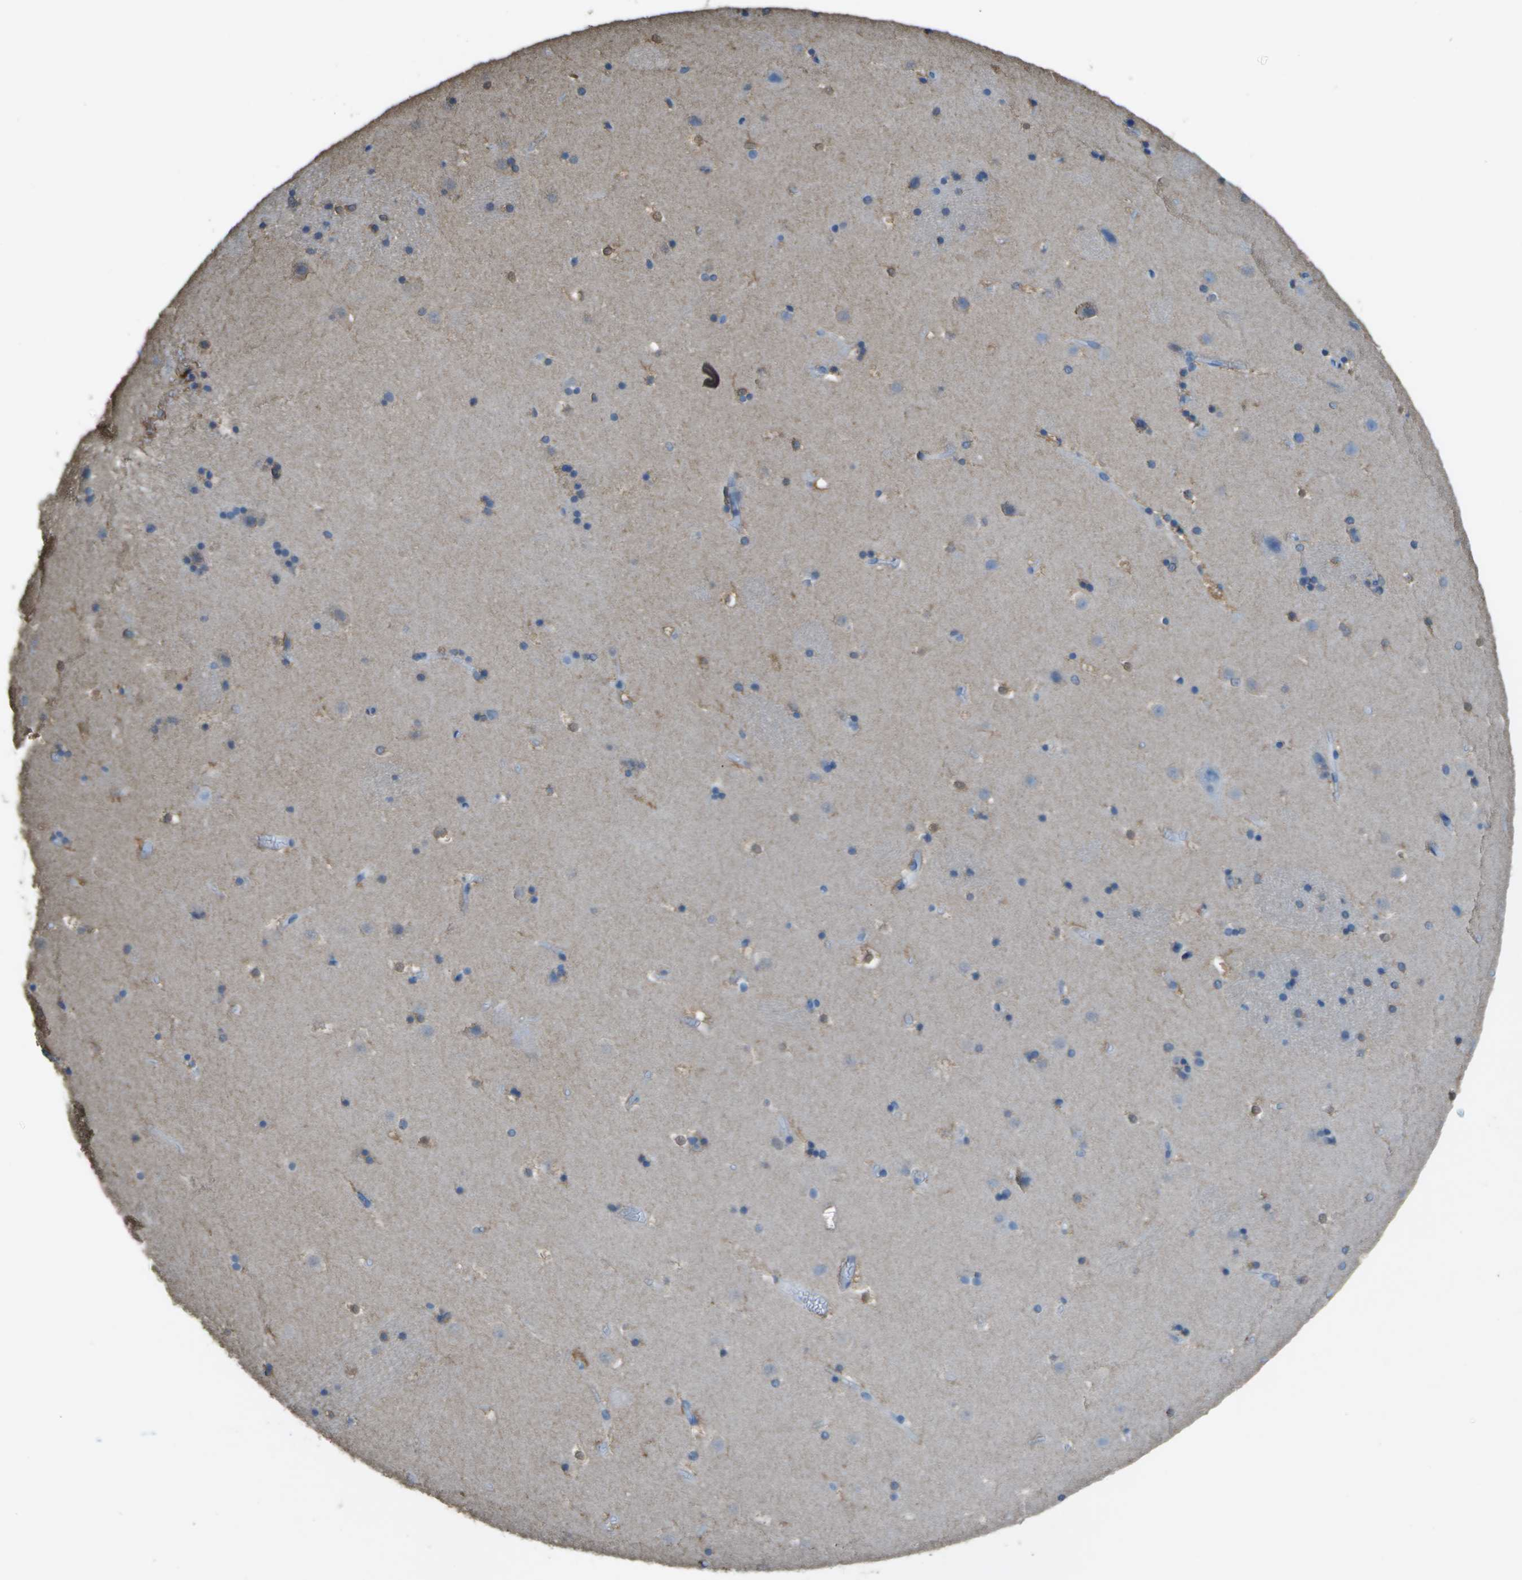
{"staining": {"intensity": "weak", "quantity": "<25%", "location": "cytoplasmic/membranous"}, "tissue": "caudate", "cell_type": "Glial cells", "image_type": "normal", "snomed": [{"axis": "morphology", "description": "Normal tissue, NOS"}, {"axis": "topography", "description": "Lateral ventricle wall"}], "caption": "DAB (3,3'-diaminobenzidine) immunohistochemical staining of unremarkable human caudate demonstrates no significant expression in glial cells.", "gene": "CYP4F11", "patient": {"sex": "male", "age": 45}}